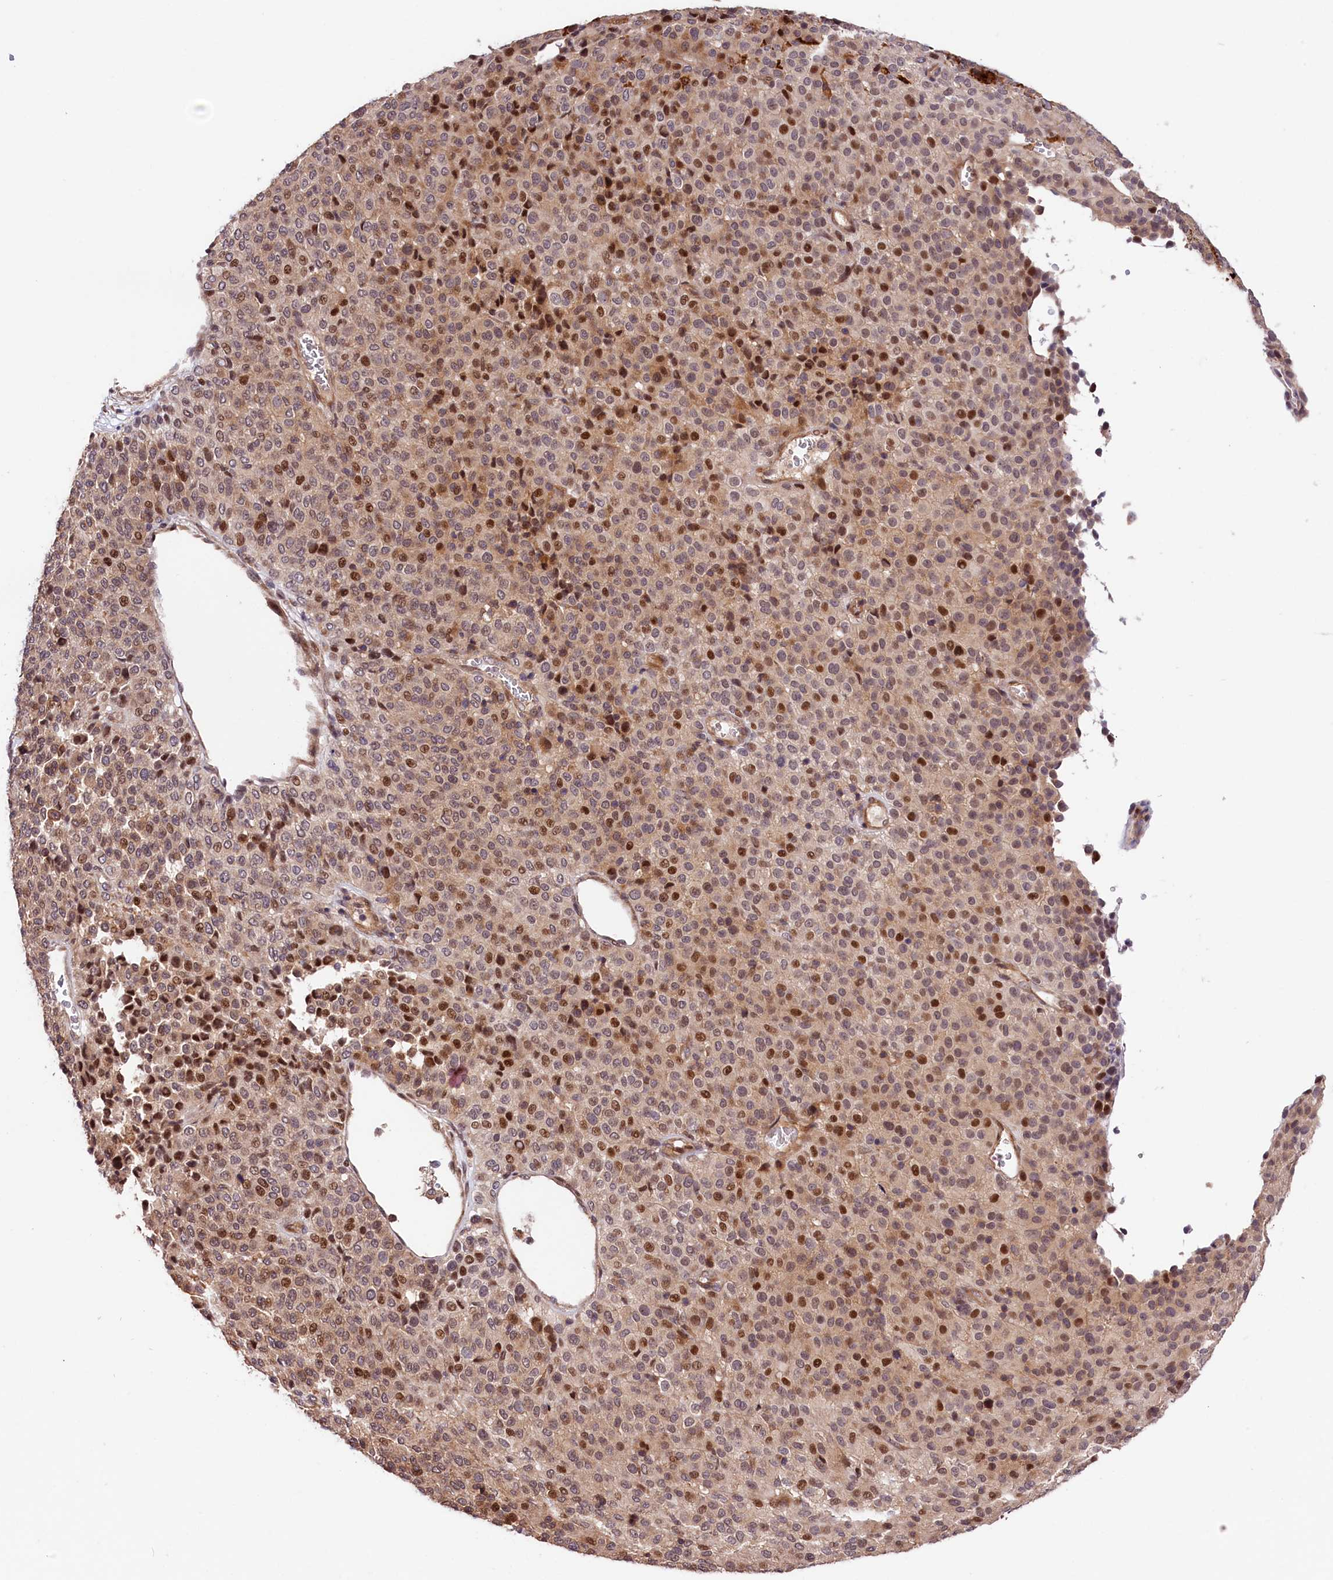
{"staining": {"intensity": "moderate", "quantity": "25%-75%", "location": "cytoplasmic/membranous,nuclear"}, "tissue": "melanoma", "cell_type": "Tumor cells", "image_type": "cancer", "snomed": [{"axis": "morphology", "description": "Malignant melanoma, Metastatic site"}, {"axis": "topography", "description": "Pancreas"}], "caption": "Immunohistochemistry (IHC) micrograph of melanoma stained for a protein (brown), which demonstrates medium levels of moderate cytoplasmic/membranous and nuclear positivity in approximately 25%-75% of tumor cells.", "gene": "CACNA1H", "patient": {"sex": "female", "age": 30}}